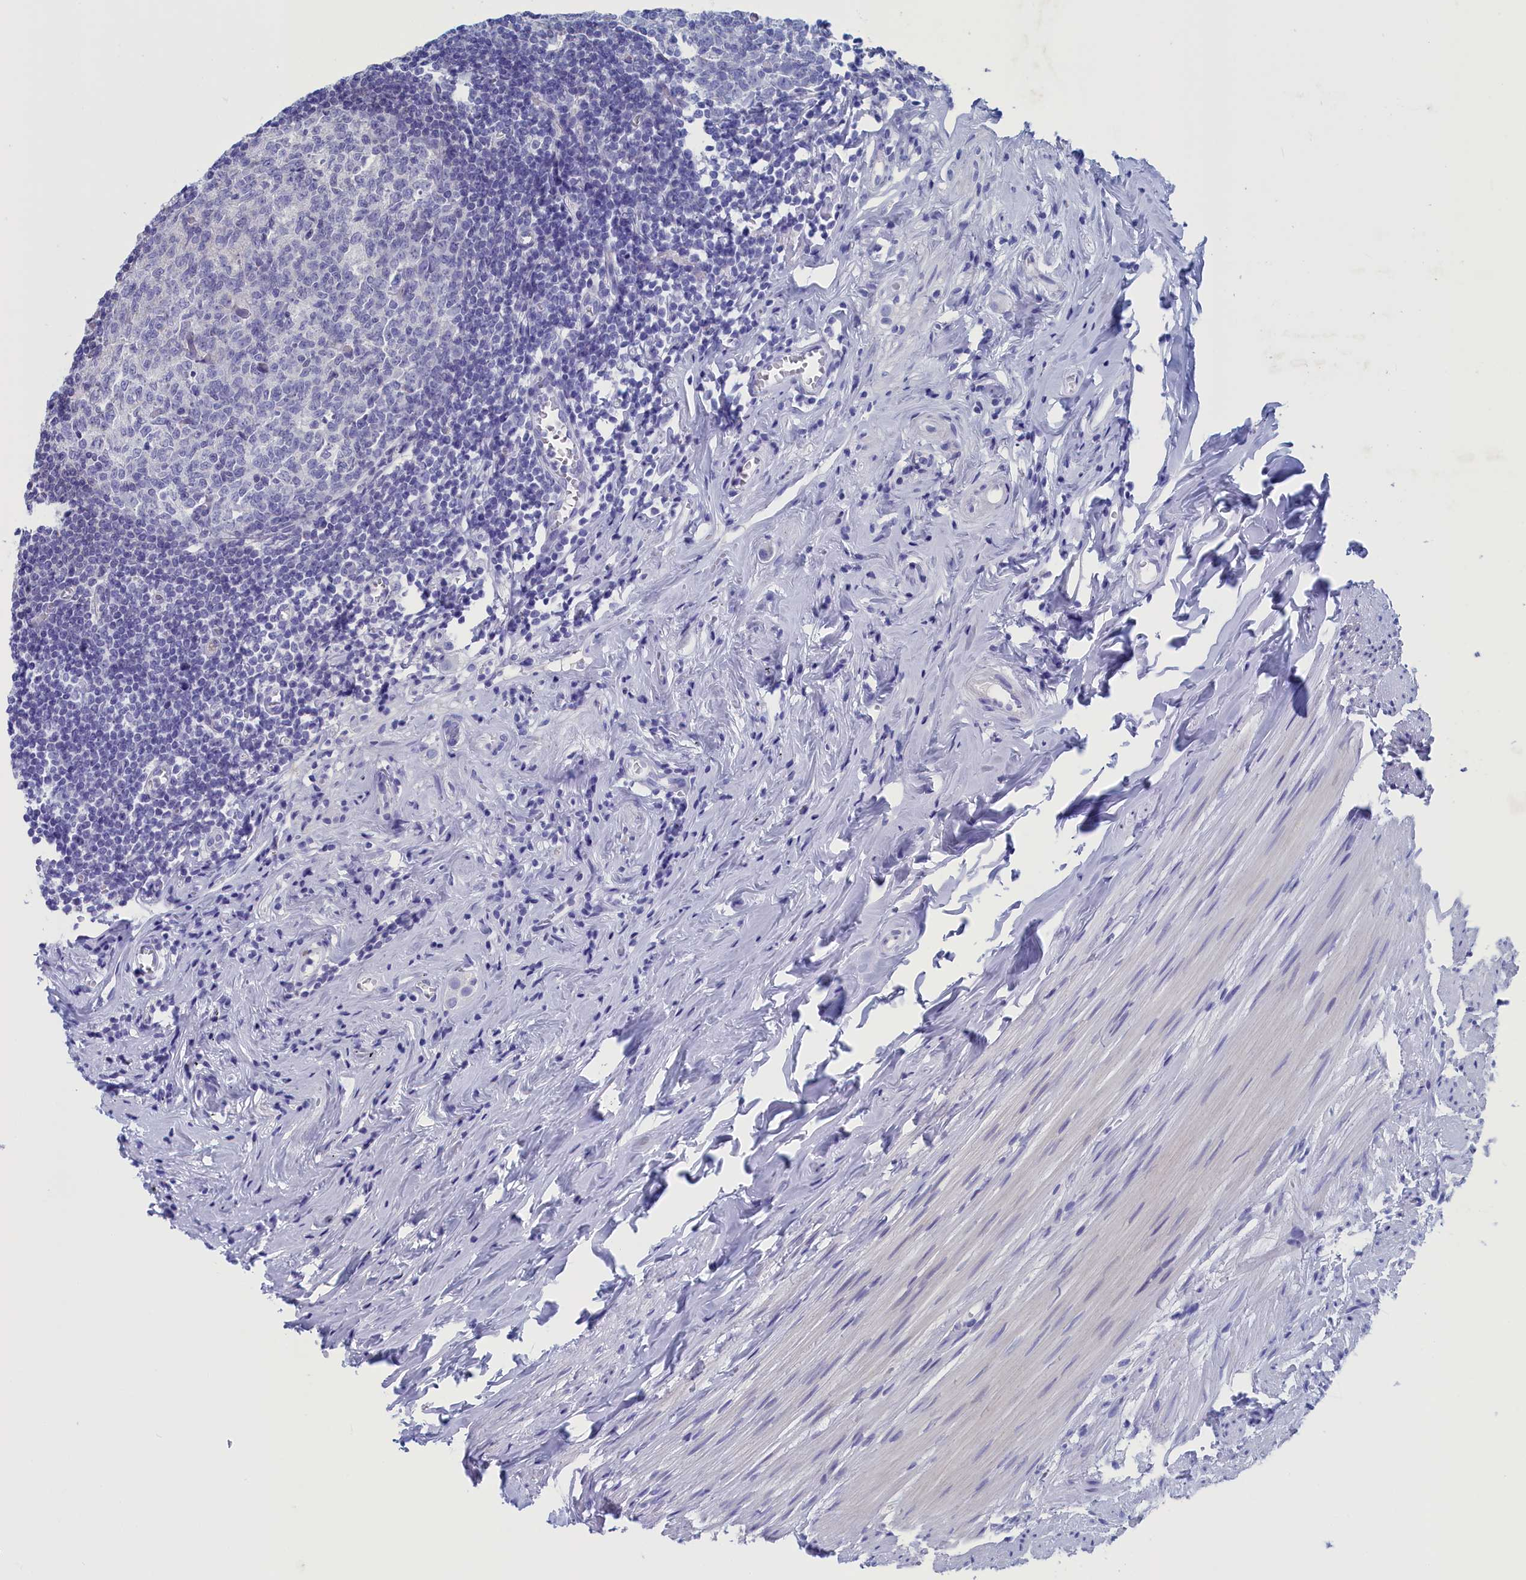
{"staining": {"intensity": "negative", "quantity": "none", "location": "none"}, "tissue": "appendix", "cell_type": "Glandular cells", "image_type": "normal", "snomed": [{"axis": "morphology", "description": "Normal tissue, NOS"}, {"axis": "topography", "description": "Appendix"}], "caption": "Immunohistochemistry of unremarkable human appendix exhibits no expression in glandular cells. The staining was performed using DAB (3,3'-diaminobenzidine) to visualize the protein expression in brown, while the nuclei were stained in blue with hematoxylin (Magnification: 20x).", "gene": "NIBAN3", "patient": {"sex": "female", "age": 51}}